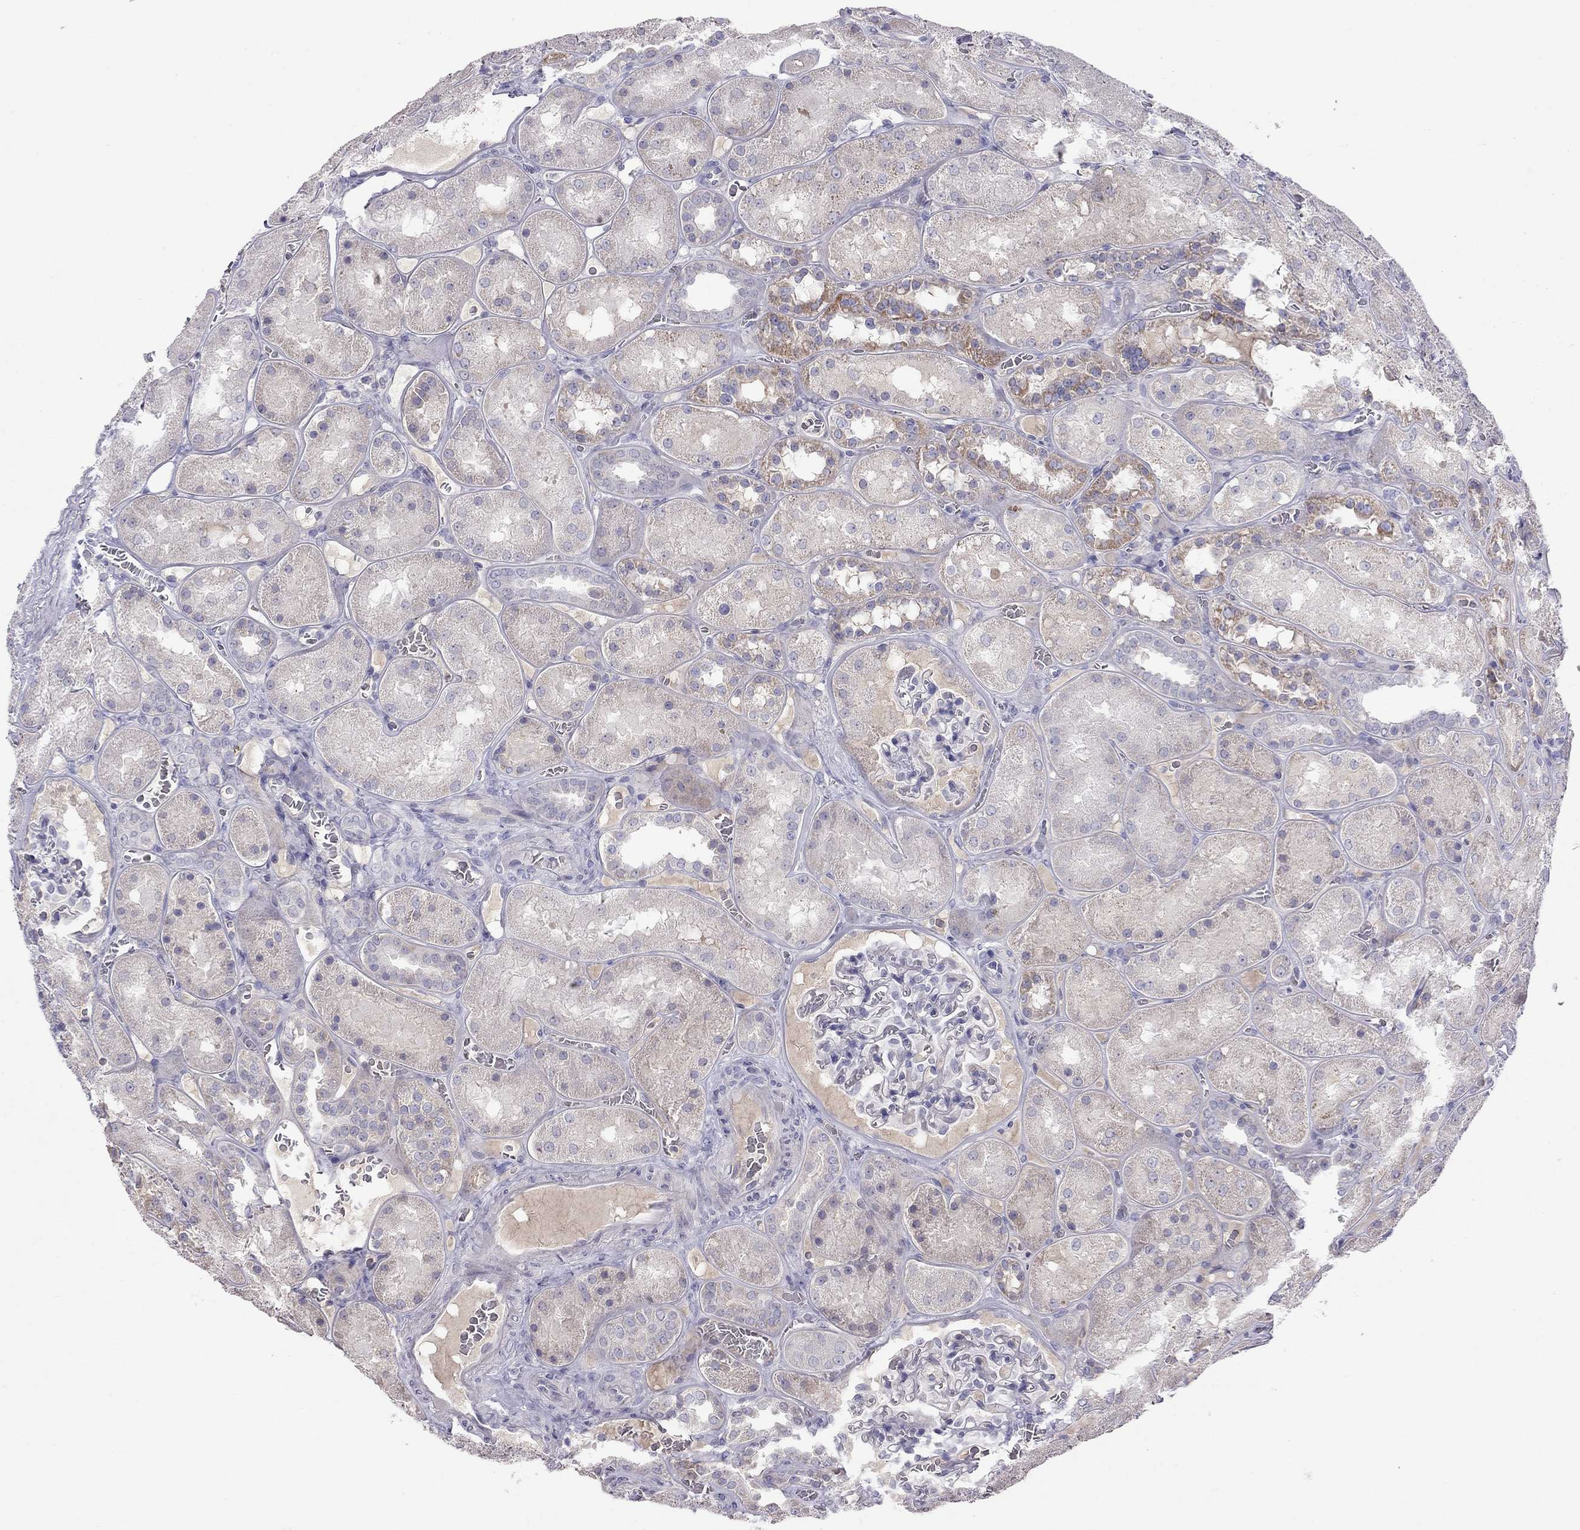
{"staining": {"intensity": "negative", "quantity": "none", "location": "none"}, "tissue": "kidney", "cell_type": "Cells in glomeruli", "image_type": "normal", "snomed": [{"axis": "morphology", "description": "Normal tissue, NOS"}, {"axis": "topography", "description": "Kidney"}], "caption": "Immunohistochemical staining of benign kidney shows no significant staining in cells in glomeruli.", "gene": "MUC16", "patient": {"sex": "male", "age": 73}}